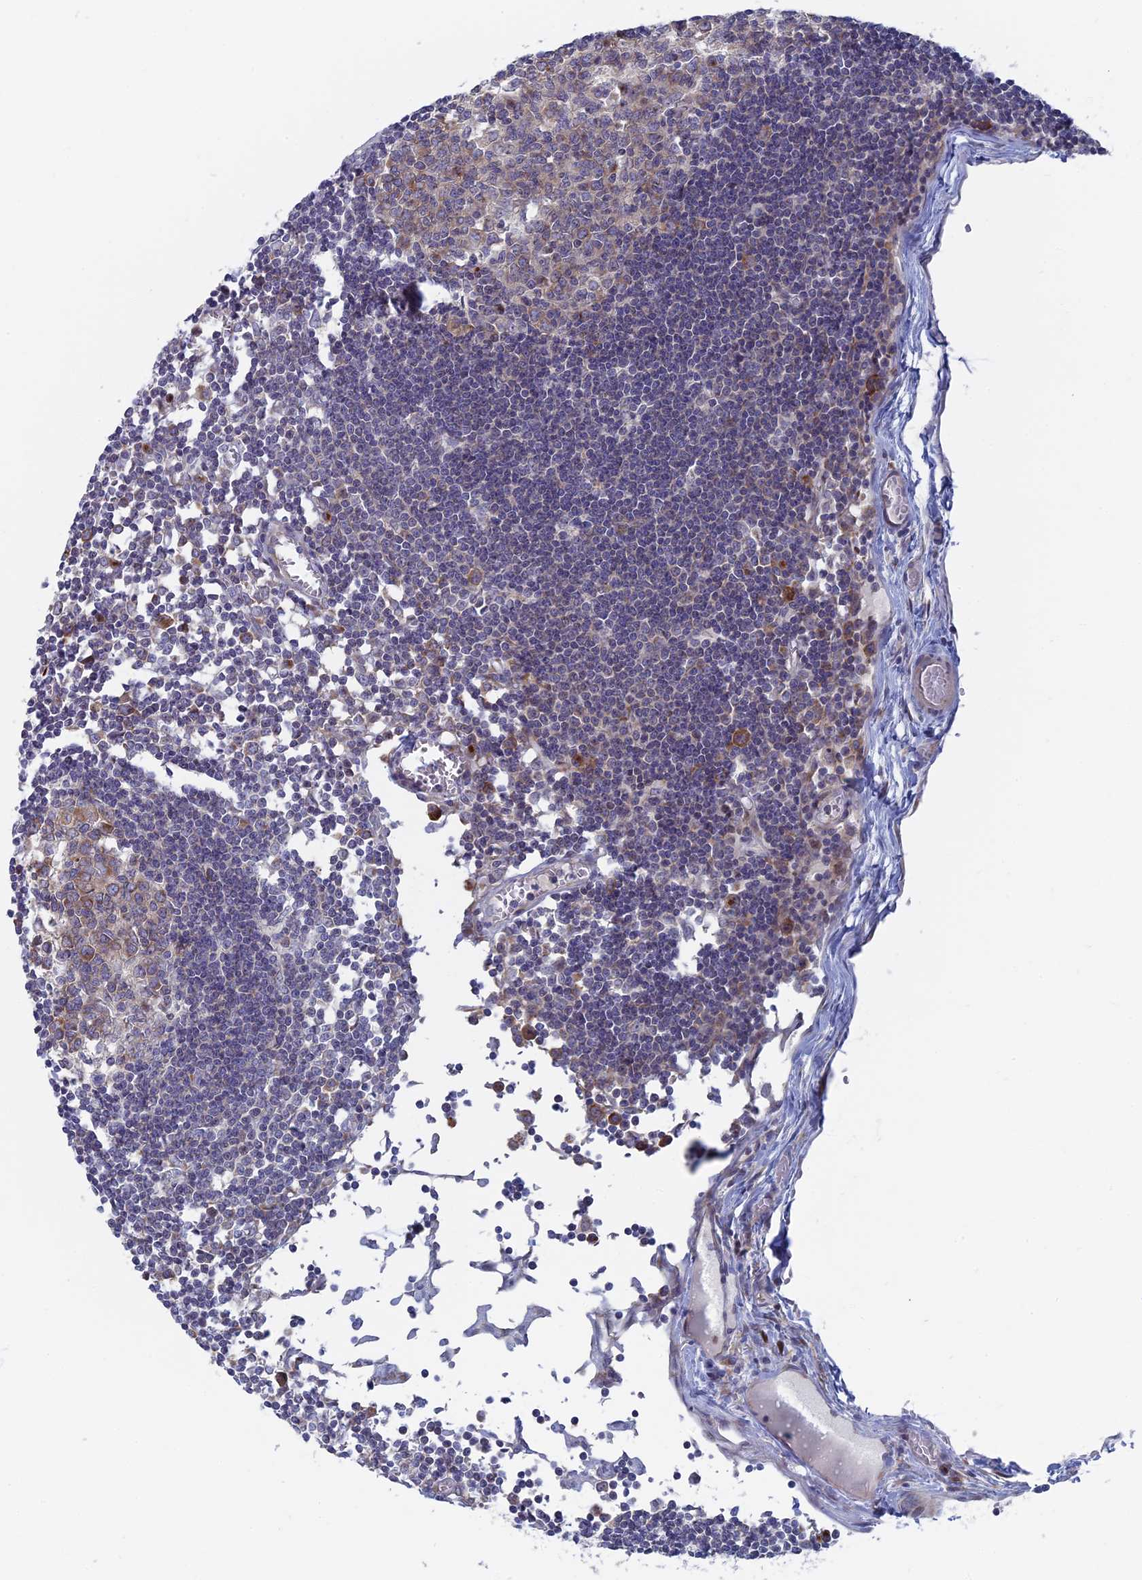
{"staining": {"intensity": "moderate", "quantity": "<25%", "location": "cytoplasmic/membranous"}, "tissue": "lymph node", "cell_type": "Germinal center cells", "image_type": "normal", "snomed": [{"axis": "morphology", "description": "Normal tissue, NOS"}, {"axis": "topography", "description": "Lymph node"}], "caption": "Immunohistochemical staining of unremarkable human lymph node exhibits <25% levels of moderate cytoplasmic/membranous protein staining in about <25% of germinal center cells. Using DAB (brown) and hematoxylin (blue) stains, captured at high magnification using brightfield microscopy.", "gene": "TBC1D30", "patient": {"sex": "female", "age": 11}}